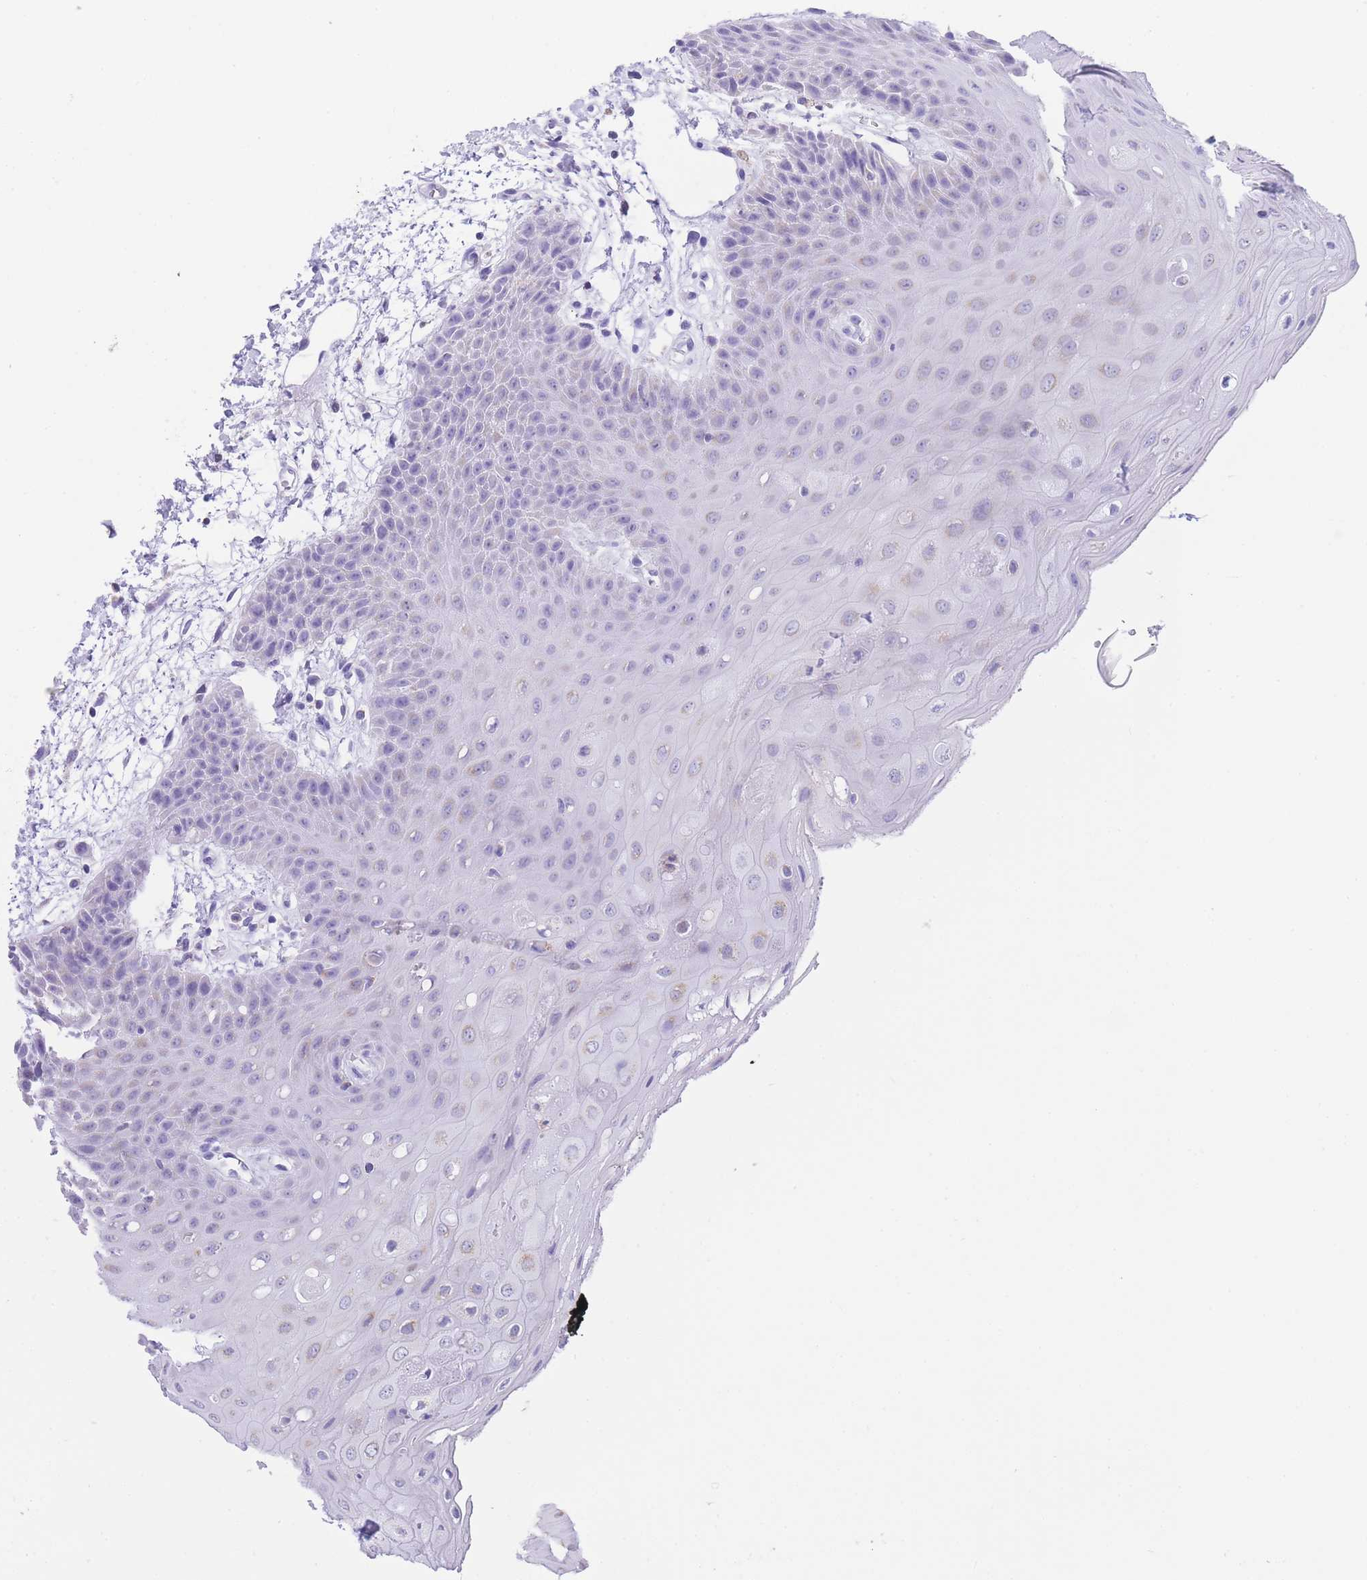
{"staining": {"intensity": "negative", "quantity": "none", "location": "none"}, "tissue": "oral mucosa", "cell_type": "Squamous epithelial cells", "image_type": "normal", "snomed": [{"axis": "morphology", "description": "Normal tissue, NOS"}, {"axis": "topography", "description": "Oral tissue"}, {"axis": "topography", "description": "Tounge, NOS"}], "caption": "Oral mucosa stained for a protein using immunohistochemistry exhibits no positivity squamous epithelial cells.", "gene": "NKD2", "patient": {"sex": "female", "age": 59}}